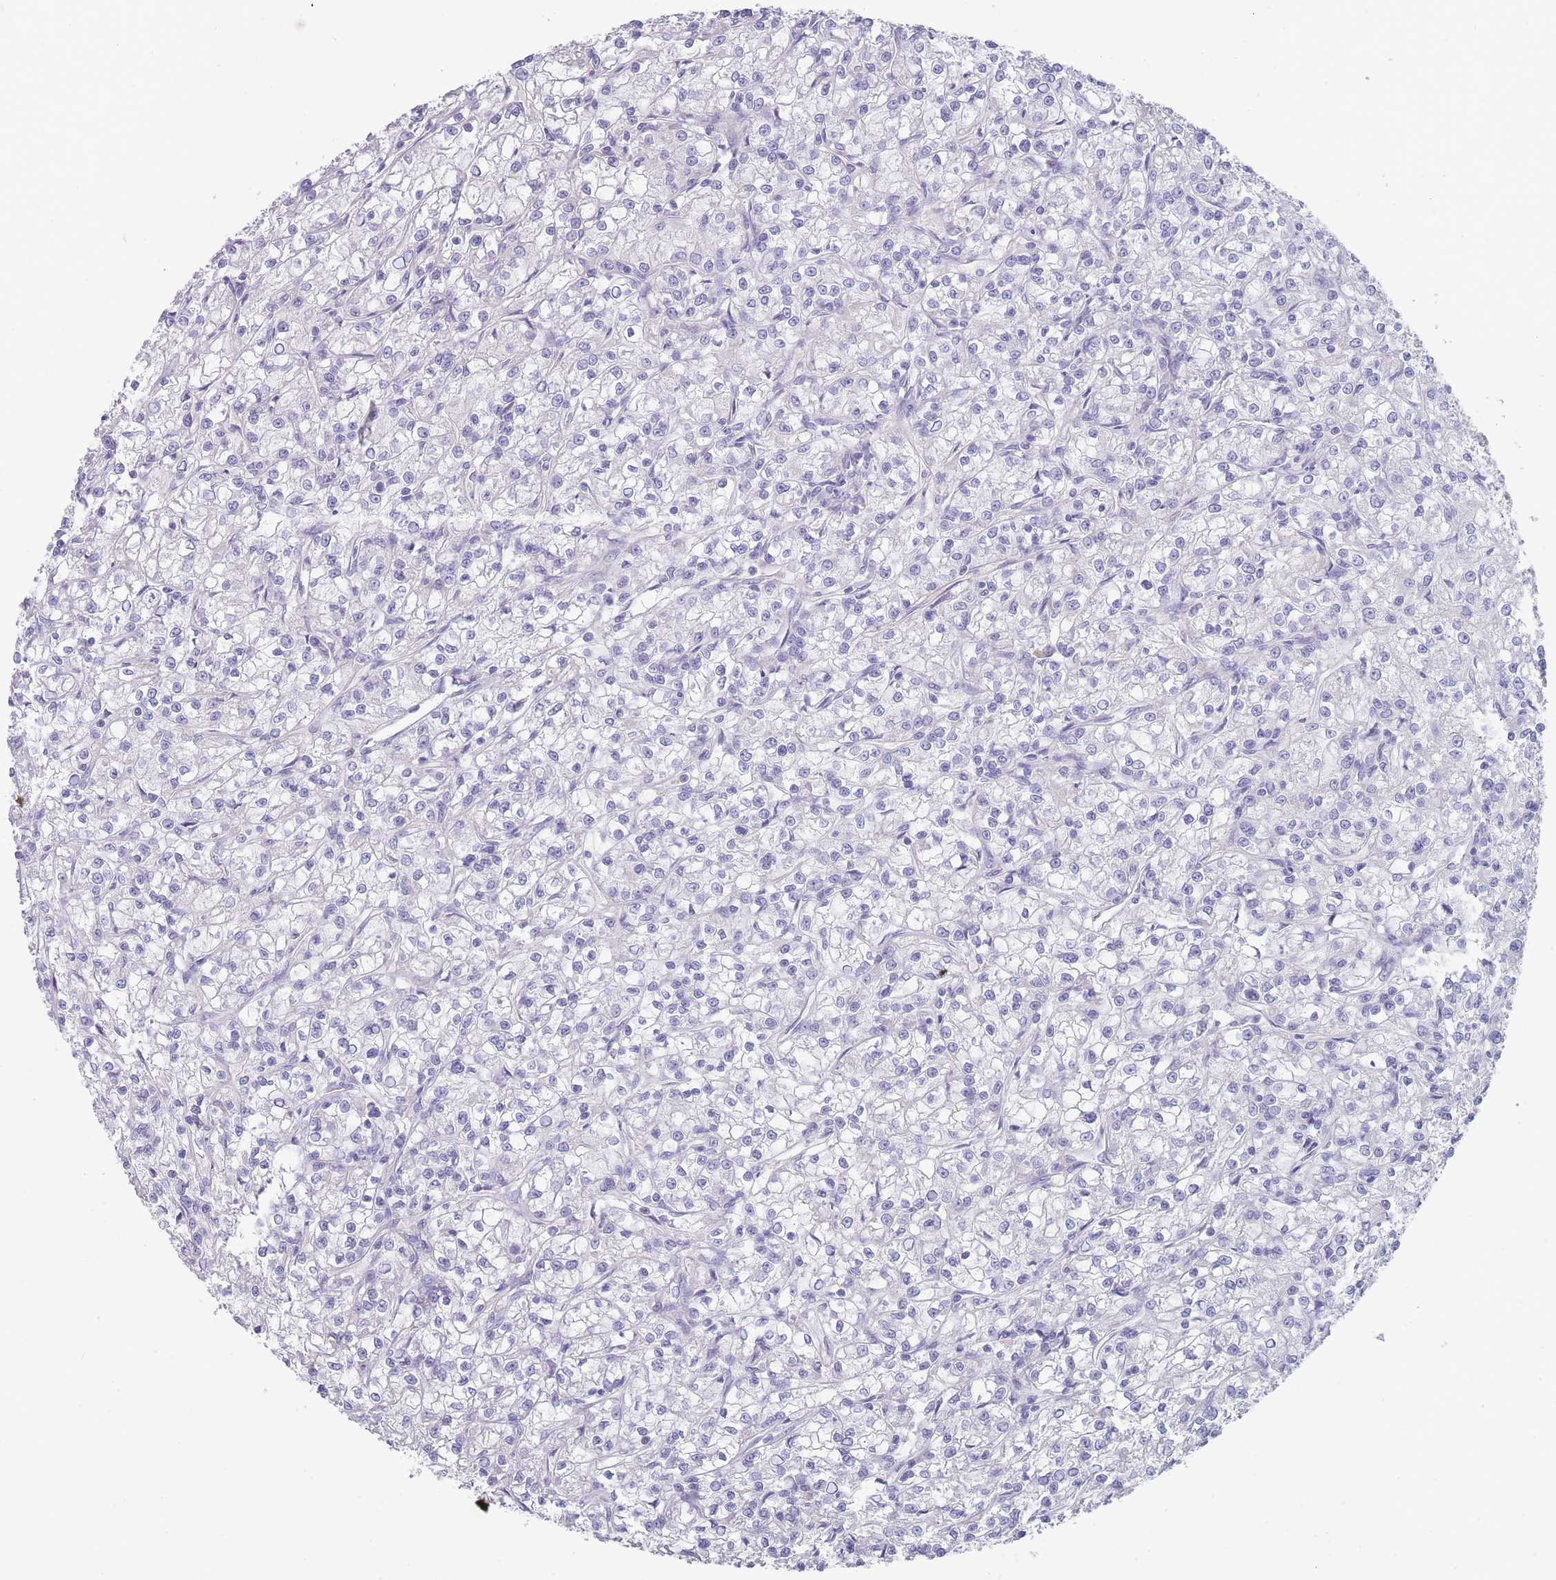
{"staining": {"intensity": "negative", "quantity": "none", "location": "none"}, "tissue": "renal cancer", "cell_type": "Tumor cells", "image_type": "cancer", "snomed": [{"axis": "morphology", "description": "Adenocarcinoma, NOS"}, {"axis": "topography", "description": "Kidney"}], "caption": "Renal cancer was stained to show a protein in brown. There is no significant expression in tumor cells.", "gene": "MRPS14", "patient": {"sex": "female", "age": 59}}